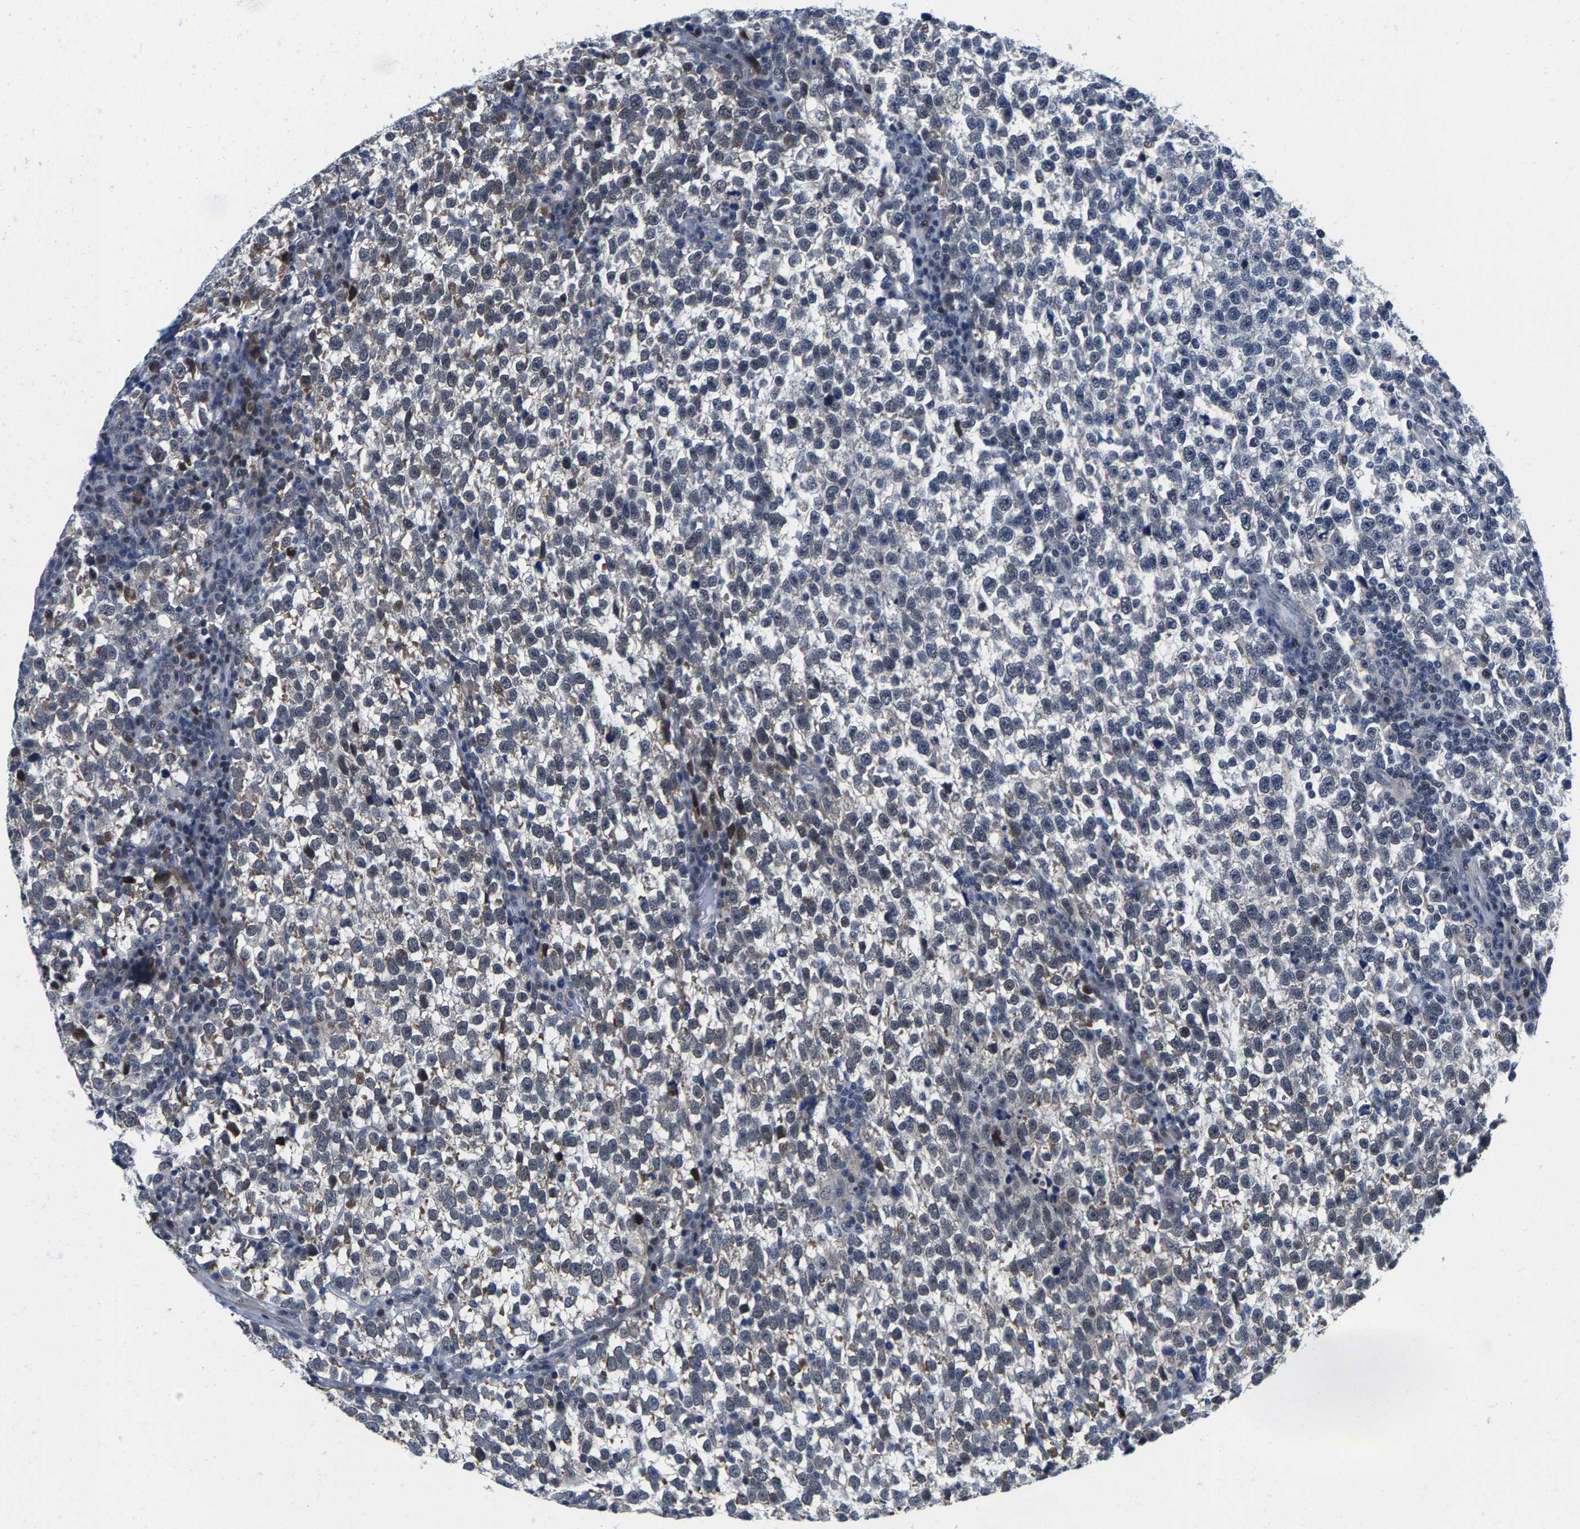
{"staining": {"intensity": "negative", "quantity": "none", "location": "none"}, "tissue": "testis cancer", "cell_type": "Tumor cells", "image_type": "cancer", "snomed": [{"axis": "morphology", "description": "Normal tissue, NOS"}, {"axis": "morphology", "description": "Seminoma, NOS"}, {"axis": "topography", "description": "Testis"}], "caption": "Testis cancer was stained to show a protein in brown. There is no significant expression in tumor cells. Nuclei are stained in blue.", "gene": "GTPBP10", "patient": {"sex": "male", "age": 43}}